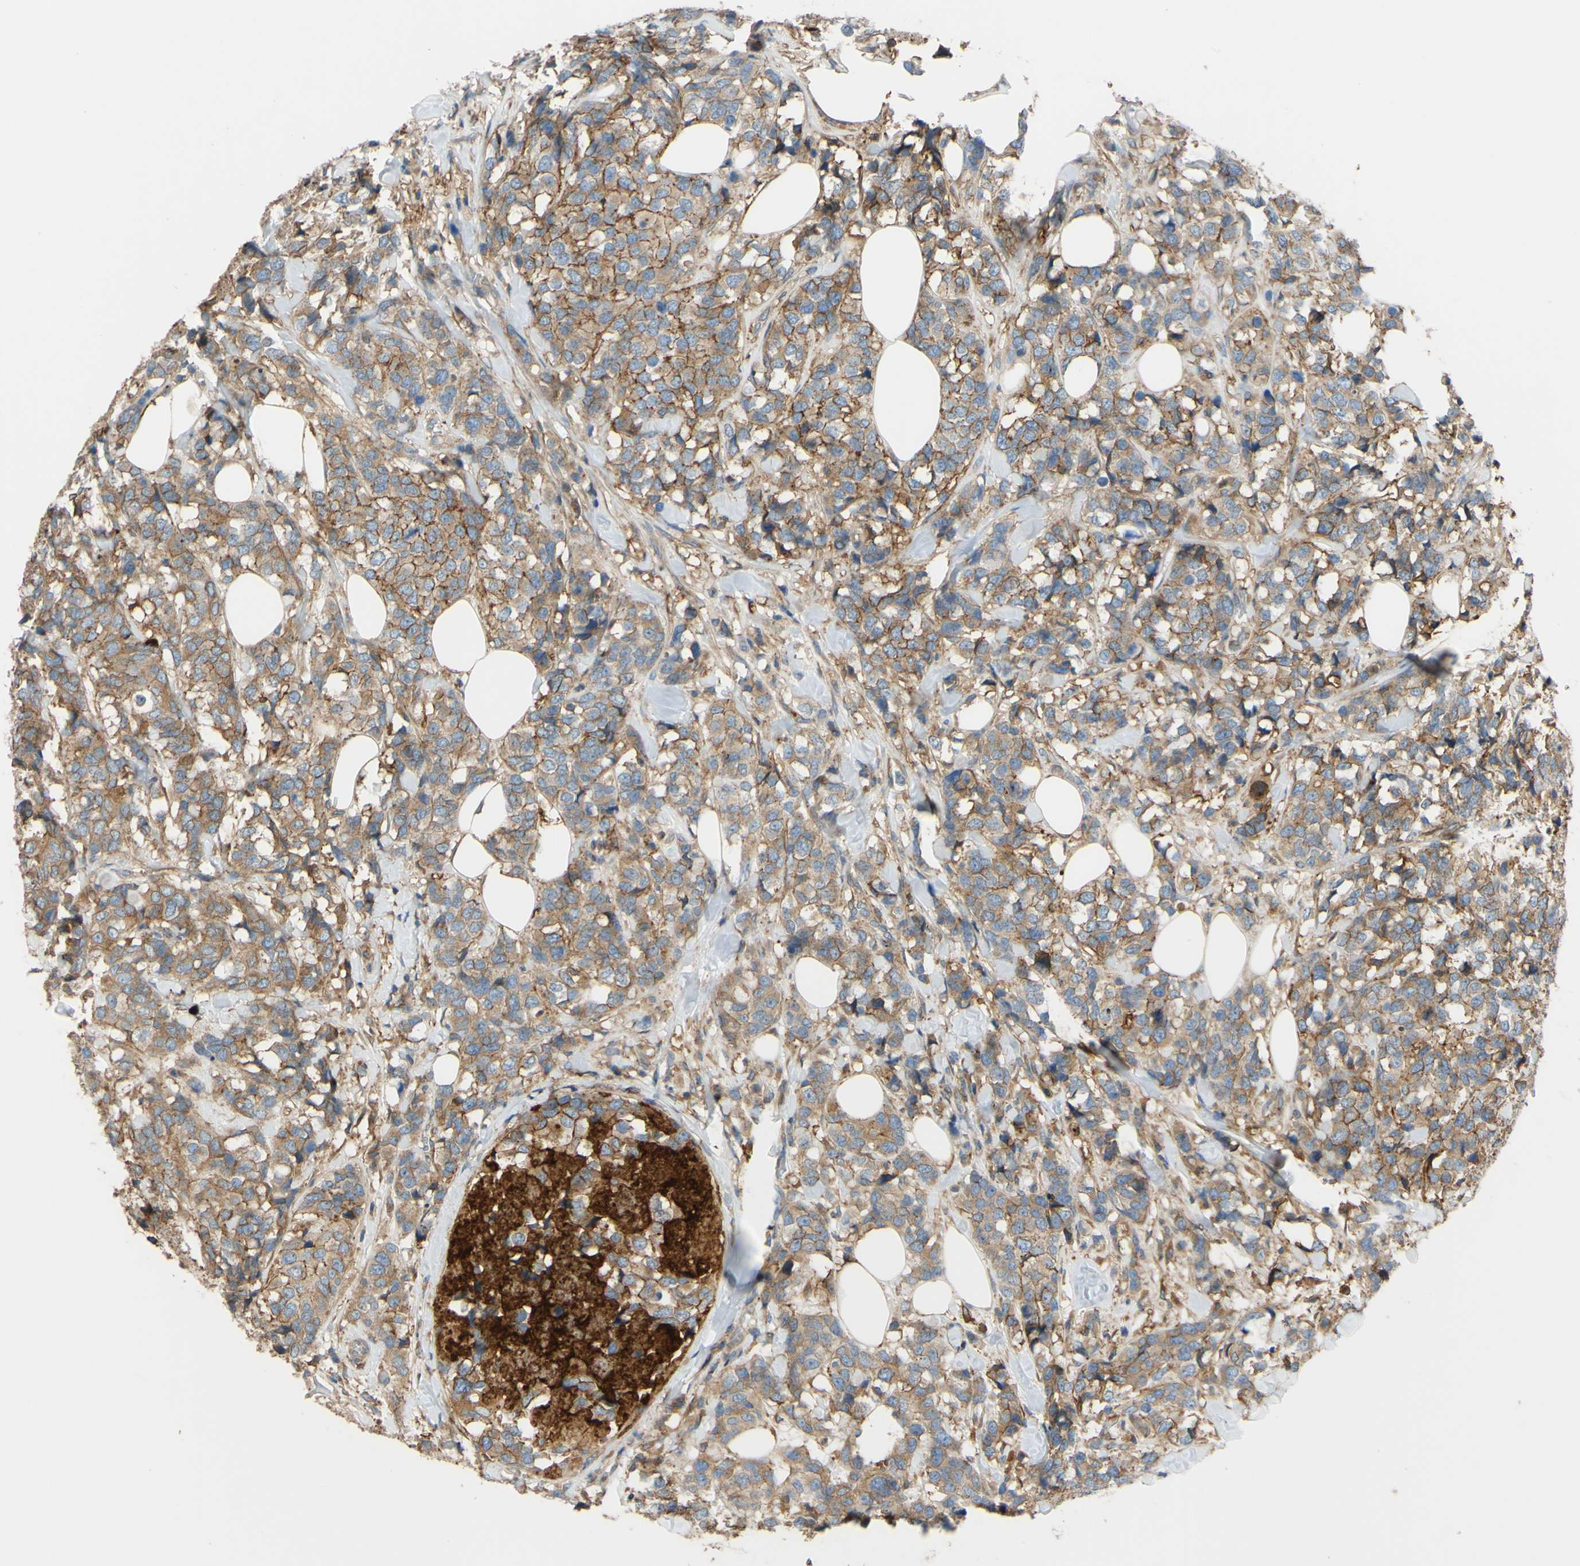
{"staining": {"intensity": "moderate", "quantity": ">75%", "location": "cytoplasmic/membranous"}, "tissue": "breast cancer", "cell_type": "Tumor cells", "image_type": "cancer", "snomed": [{"axis": "morphology", "description": "Lobular carcinoma"}, {"axis": "topography", "description": "Breast"}], "caption": "This image demonstrates immunohistochemistry staining of breast lobular carcinoma, with medium moderate cytoplasmic/membranous positivity in approximately >75% of tumor cells.", "gene": "POR", "patient": {"sex": "female", "age": 59}}